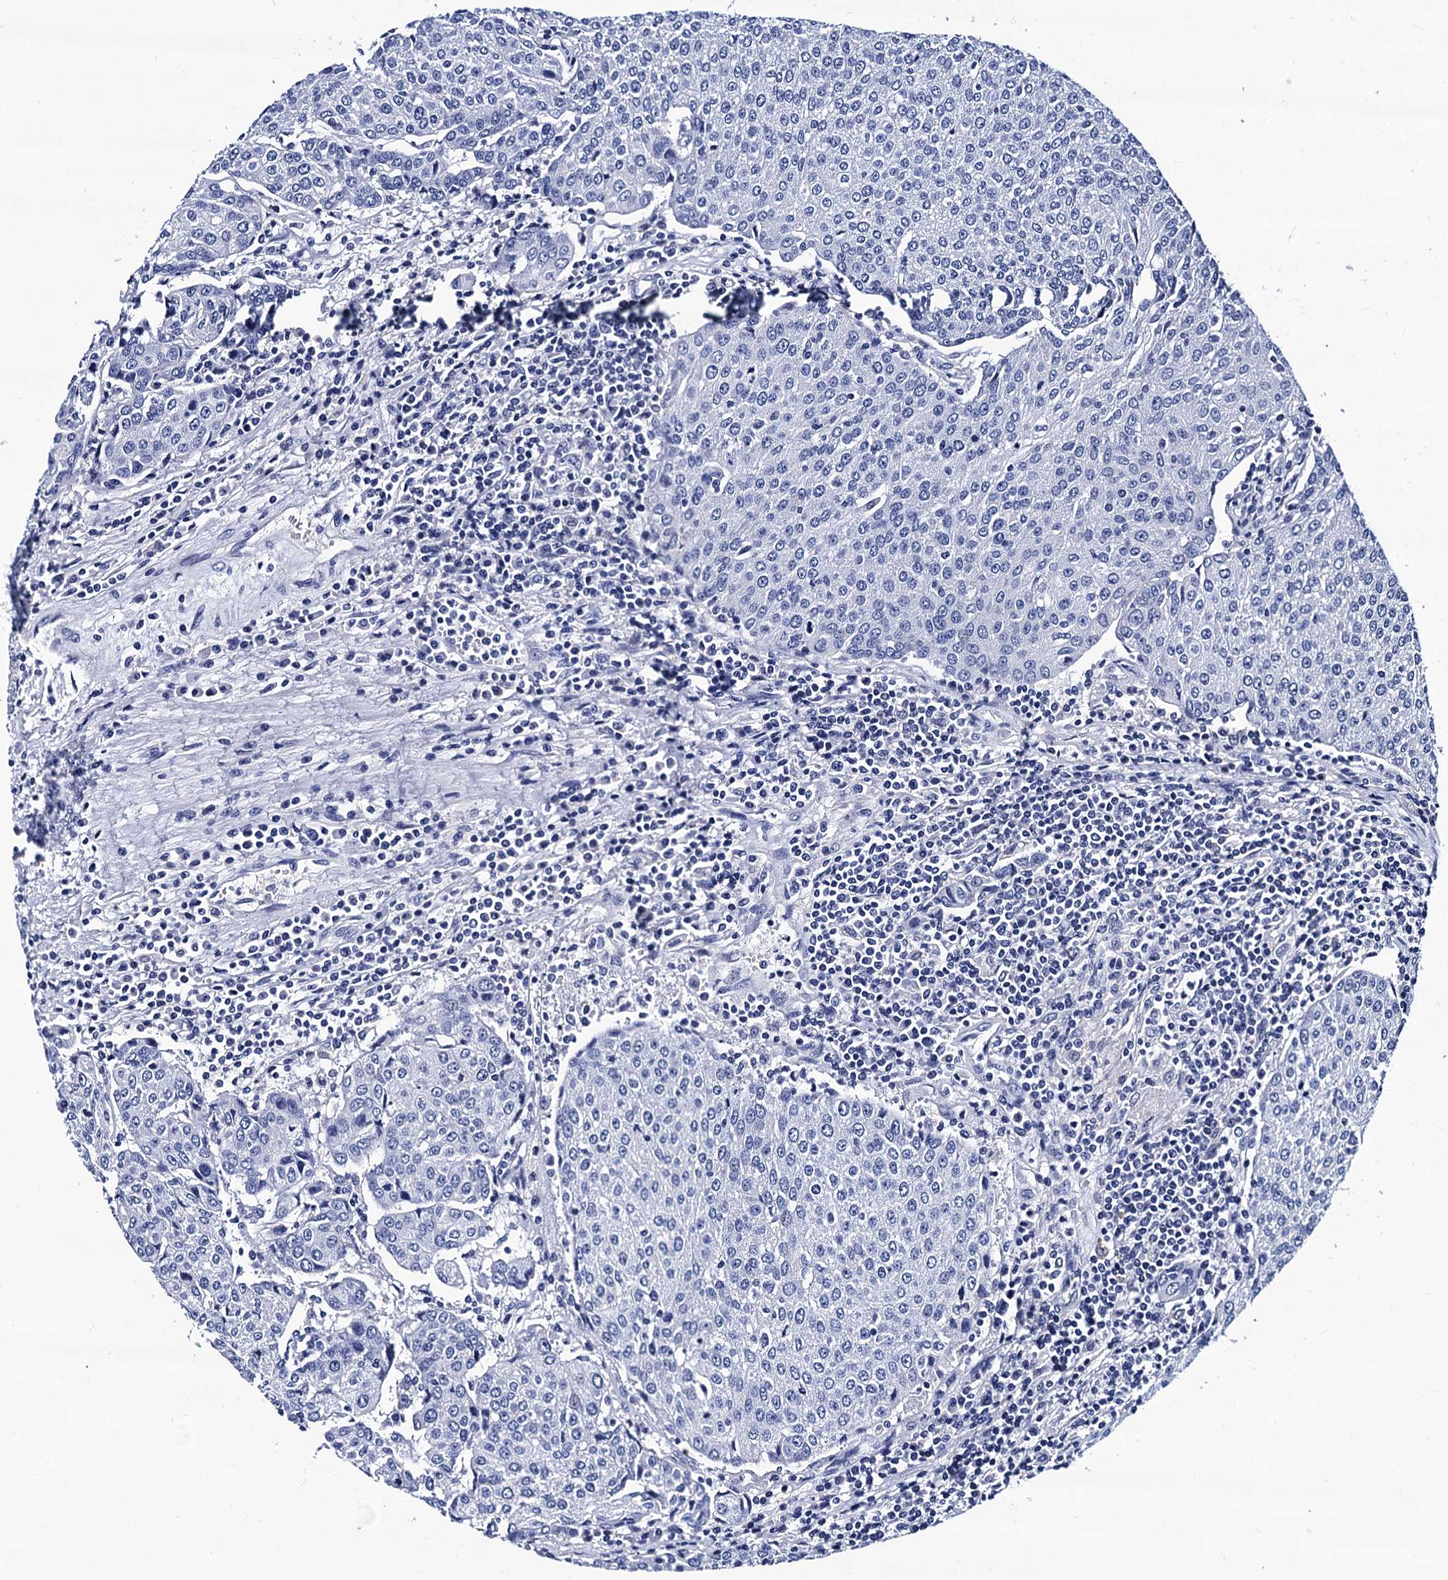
{"staining": {"intensity": "negative", "quantity": "none", "location": "none"}, "tissue": "urothelial cancer", "cell_type": "Tumor cells", "image_type": "cancer", "snomed": [{"axis": "morphology", "description": "Urothelial carcinoma, High grade"}, {"axis": "topography", "description": "Urinary bladder"}], "caption": "Immunohistochemistry of human urothelial carcinoma (high-grade) displays no expression in tumor cells.", "gene": "LRRC30", "patient": {"sex": "female", "age": 85}}